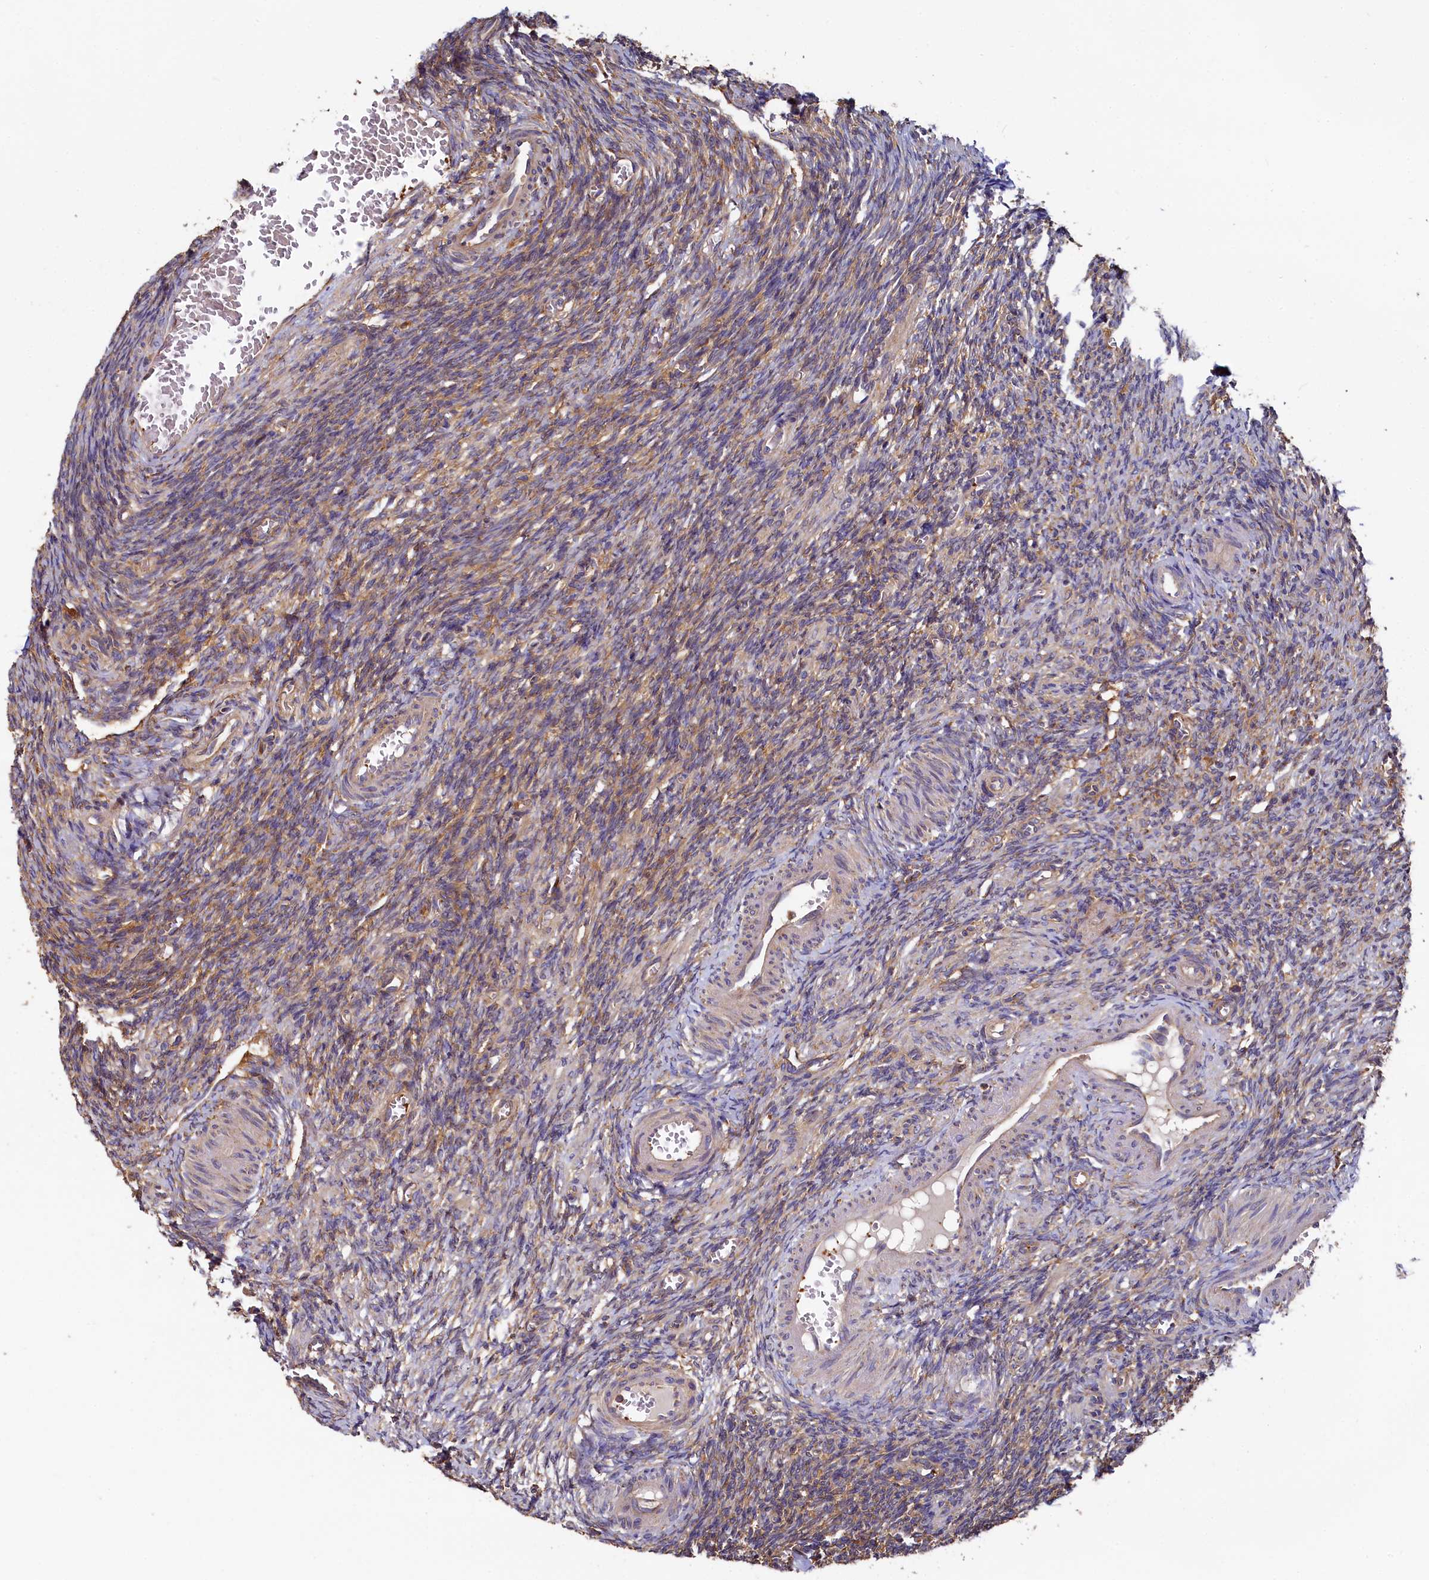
{"staining": {"intensity": "moderate", "quantity": ">75%", "location": "cytoplasmic/membranous"}, "tissue": "ovary", "cell_type": "Follicle cells", "image_type": "normal", "snomed": [{"axis": "morphology", "description": "Normal tissue, NOS"}, {"axis": "topography", "description": "Ovary"}], "caption": "A medium amount of moderate cytoplasmic/membranous staining is seen in approximately >75% of follicle cells in unremarkable ovary. The staining was performed using DAB (3,3'-diaminobenzidine), with brown indicating positive protein expression. Nuclei are stained blue with hematoxylin.", "gene": "PPIP5K1", "patient": {"sex": "female", "age": 27}}